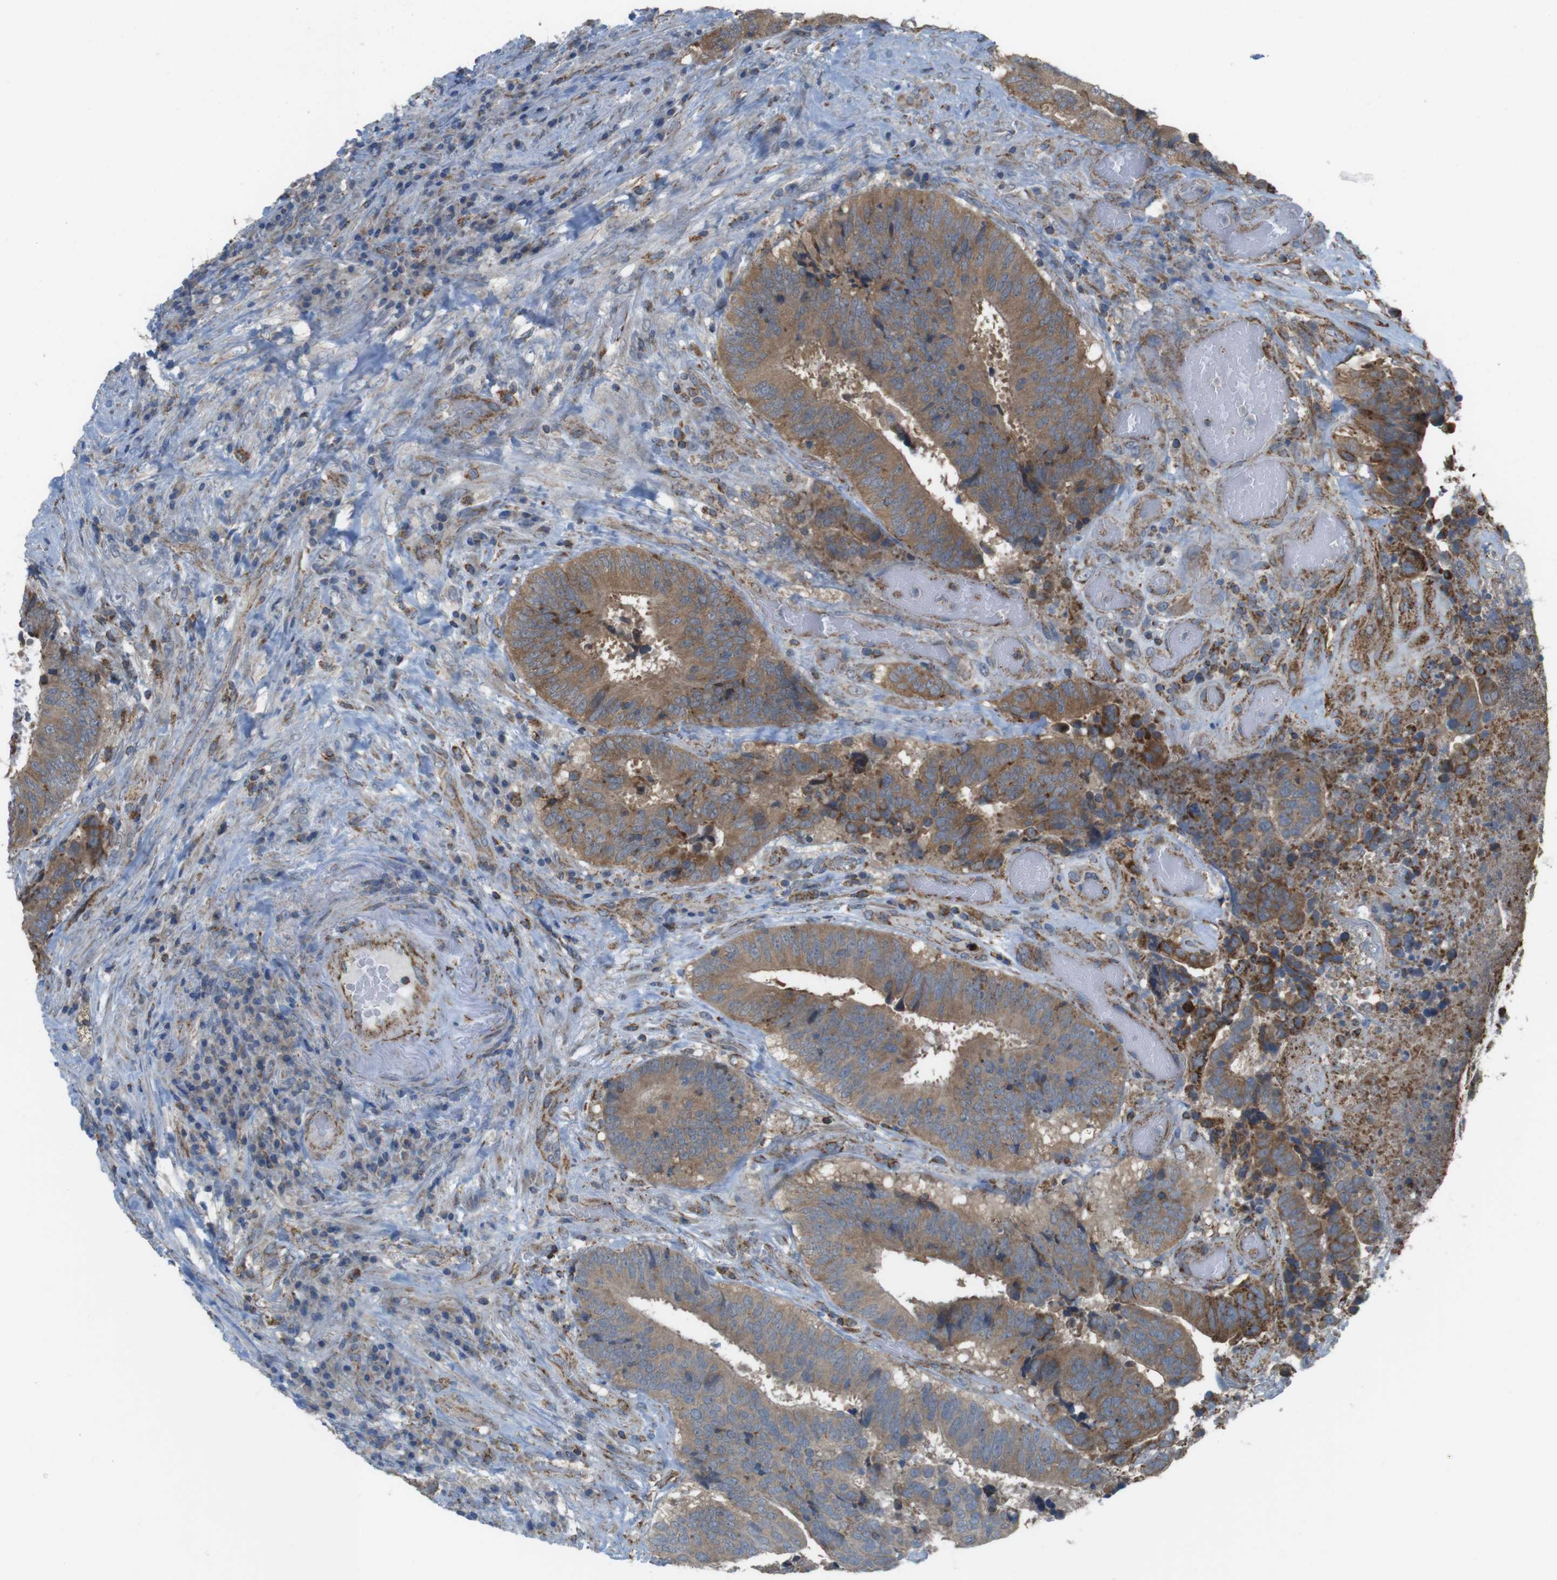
{"staining": {"intensity": "moderate", "quantity": ">75%", "location": "cytoplasmic/membranous"}, "tissue": "colorectal cancer", "cell_type": "Tumor cells", "image_type": "cancer", "snomed": [{"axis": "morphology", "description": "Adenocarcinoma, NOS"}, {"axis": "topography", "description": "Rectum"}], "caption": "Tumor cells exhibit moderate cytoplasmic/membranous staining in about >75% of cells in adenocarcinoma (colorectal).", "gene": "GRIK2", "patient": {"sex": "male", "age": 72}}